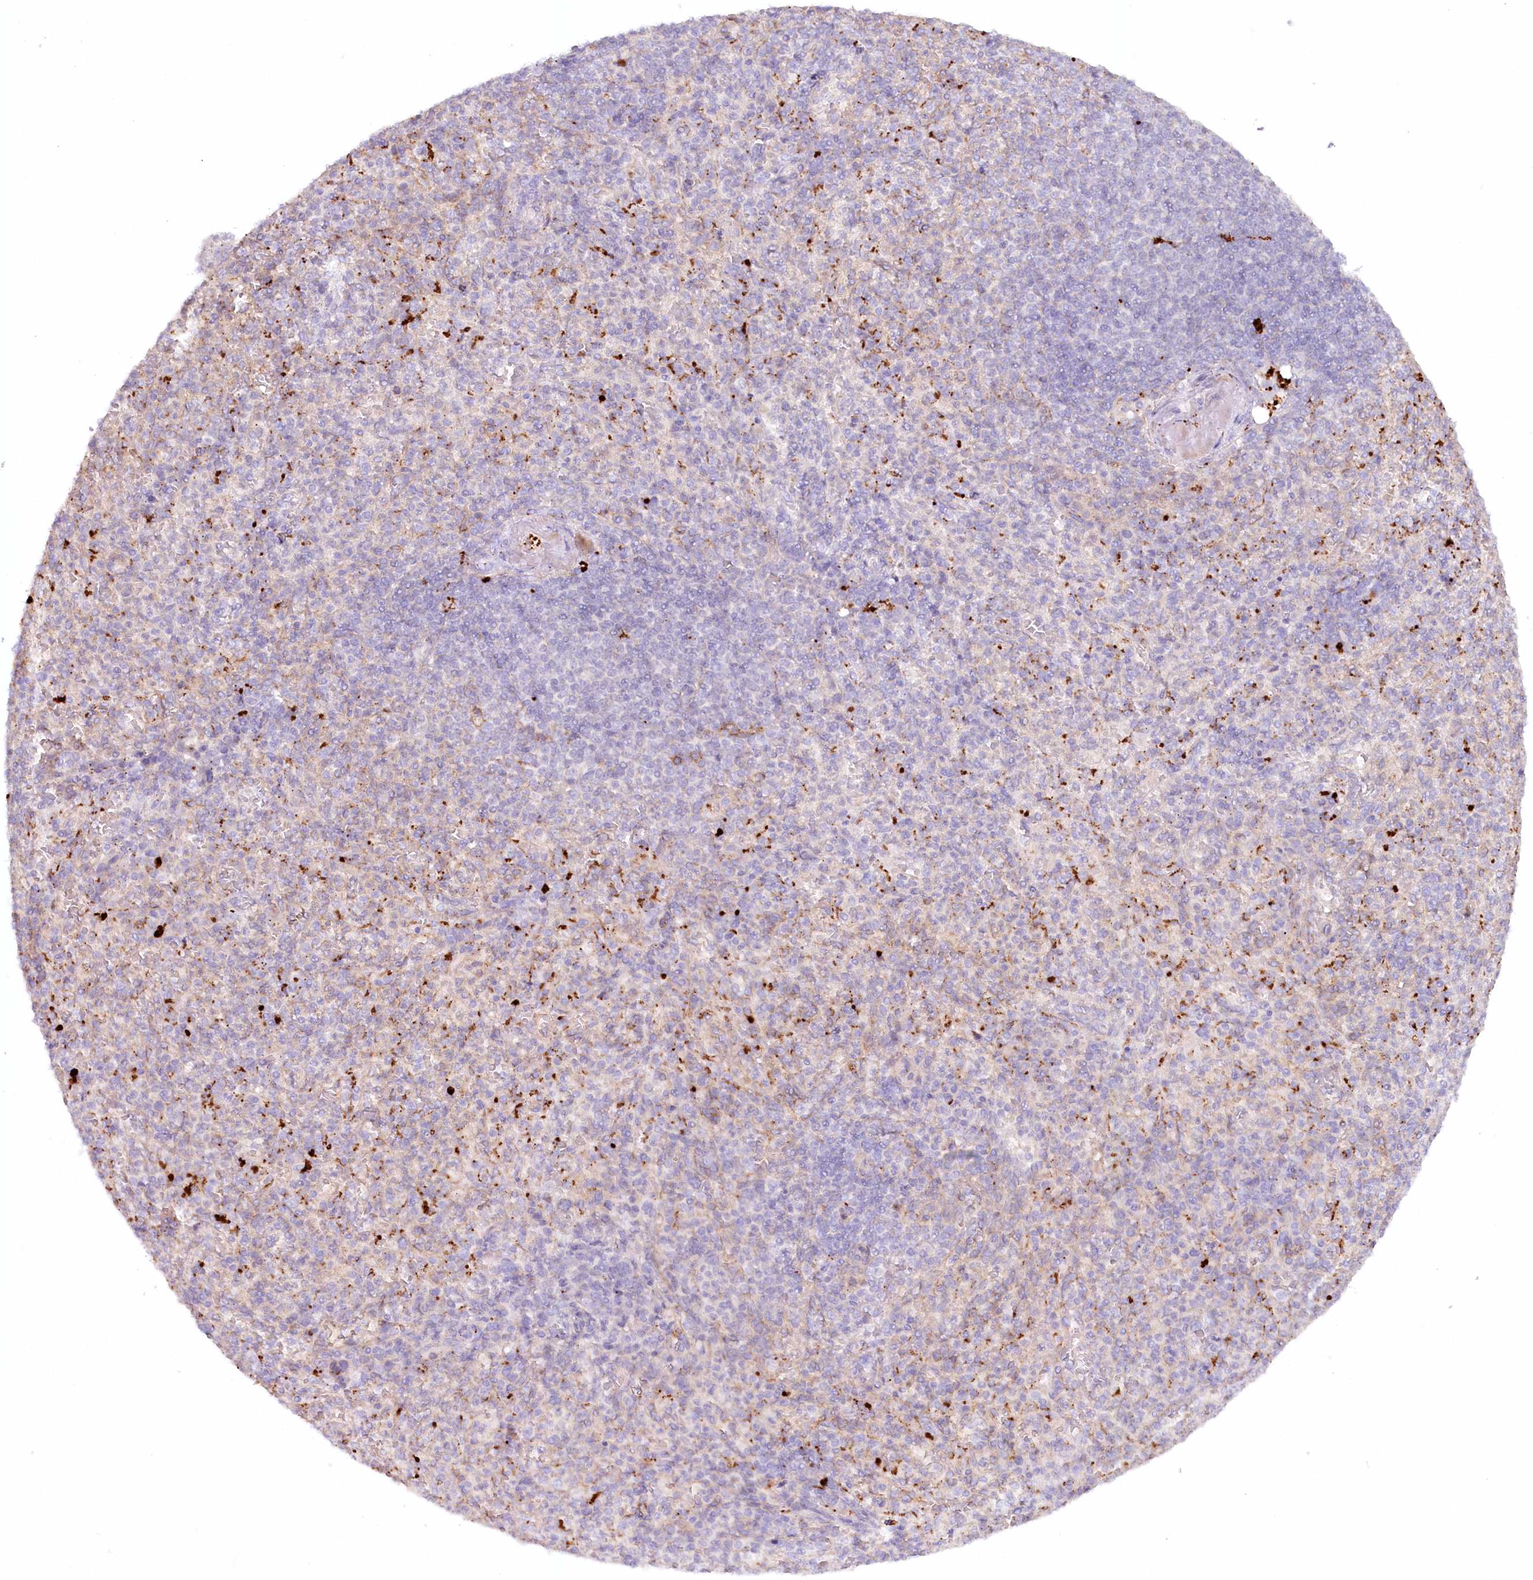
{"staining": {"intensity": "strong", "quantity": "<25%", "location": "cytoplasmic/membranous"}, "tissue": "spleen", "cell_type": "Cells in red pulp", "image_type": "normal", "snomed": [{"axis": "morphology", "description": "Normal tissue, NOS"}, {"axis": "topography", "description": "Spleen"}], "caption": "High-power microscopy captured an immunohistochemistry histopathology image of normal spleen, revealing strong cytoplasmic/membranous positivity in approximately <25% of cells in red pulp.", "gene": "PSAPL1", "patient": {"sex": "female", "age": 74}}